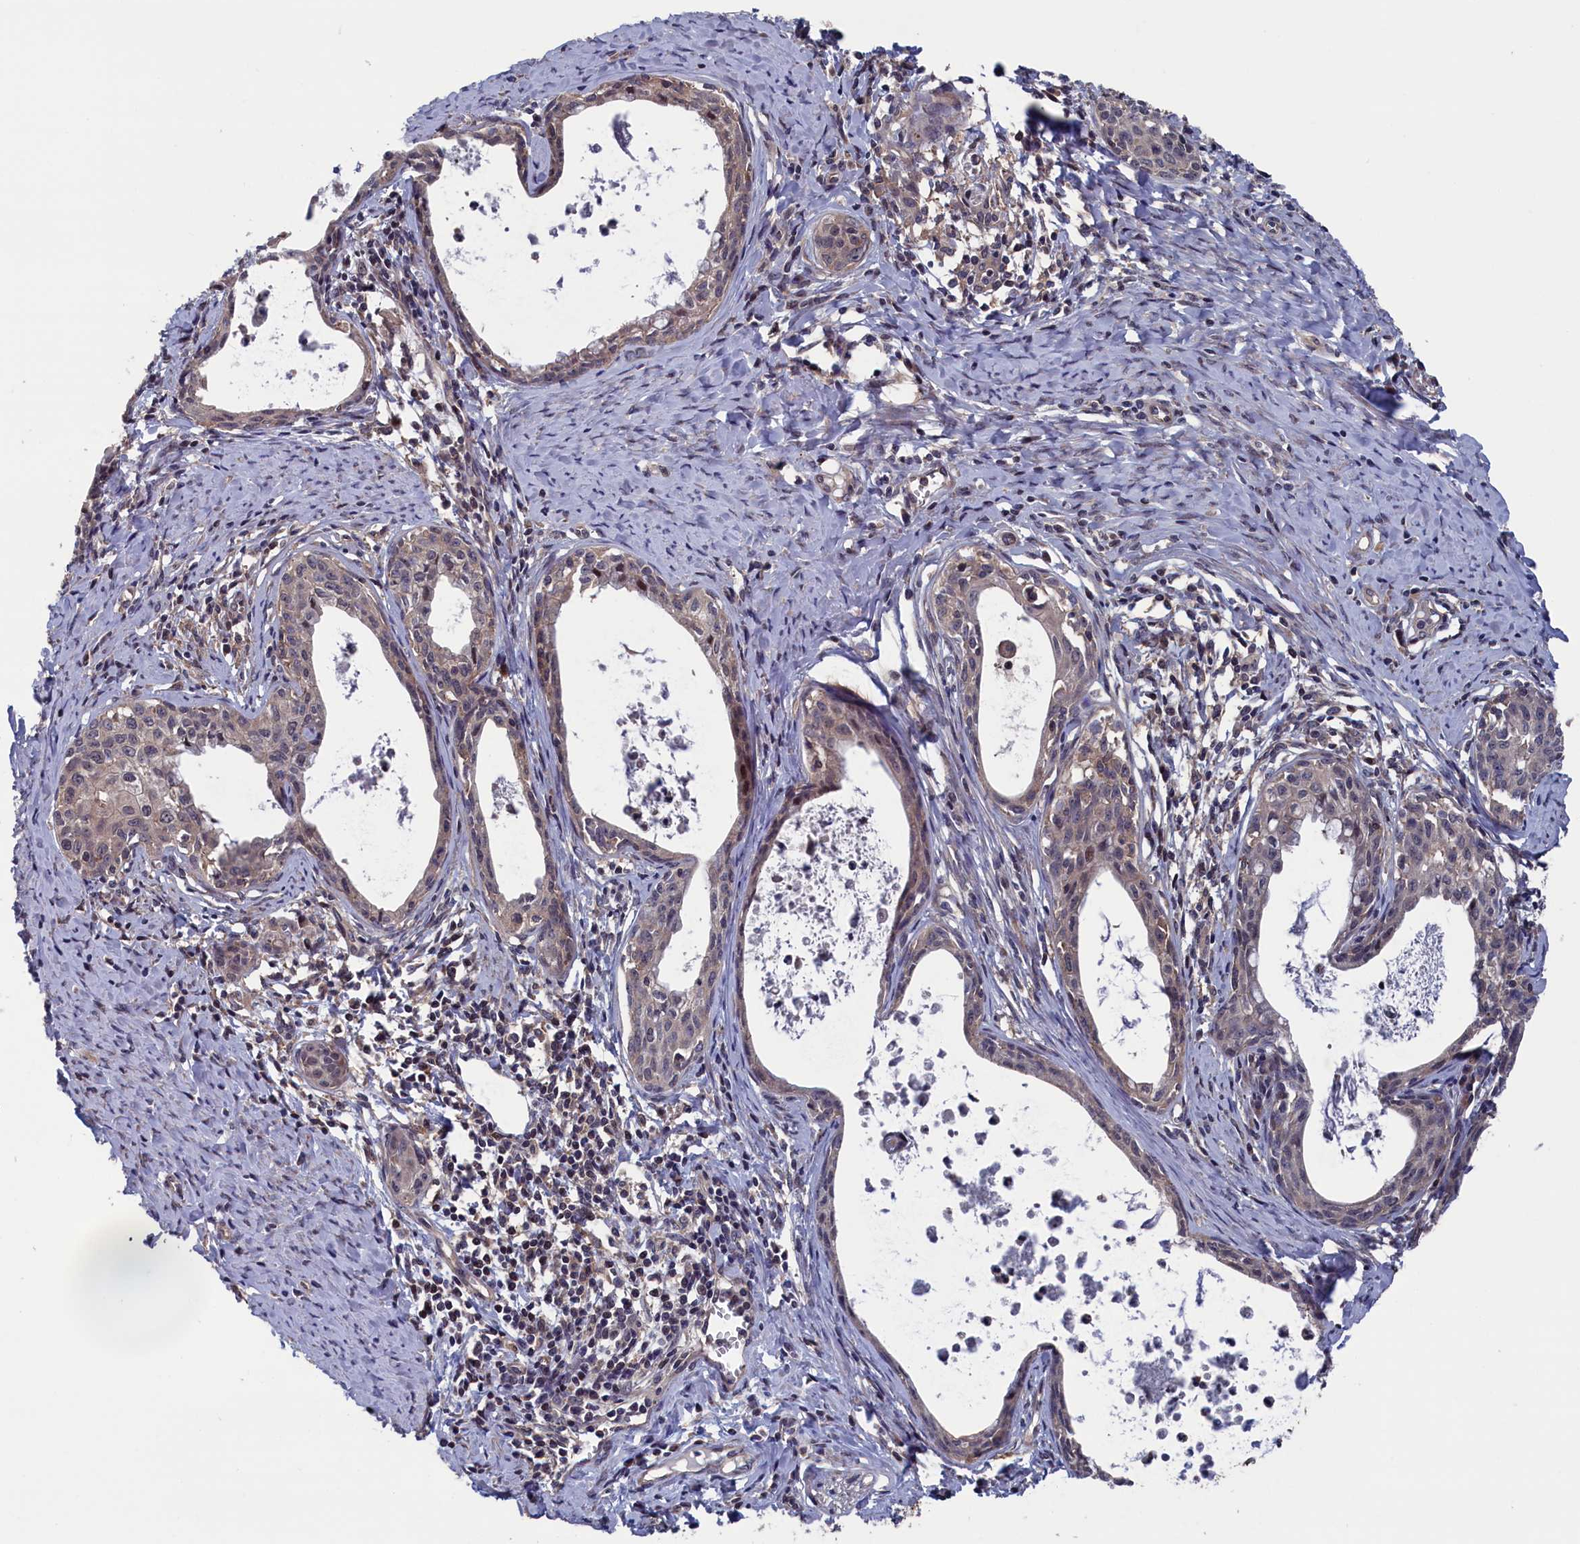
{"staining": {"intensity": "weak", "quantity": "25%-75%", "location": "cytoplasmic/membranous,nuclear"}, "tissue": "cervical cancer", "cell_type": "Tumor cells", "image_type": "cancer", "snomed": [{"axis": "morphology", "description": "Squamous cell carcinoma, NOS"}, {"axis": "topography", "description": "Cervix"}], "caption": "High-magnification brightfield microscopy of squamous cell carcinoma (cervical) stained with DAB (brown) and counterstained with hematoxylin (blue). tumor cells exhibit weak cytoplasmic/membranous and nuclear expression is seen in approximately25%-75% of cells.", "gene": "SPATA13", "patient": {"sex": "female", "age": 52}}